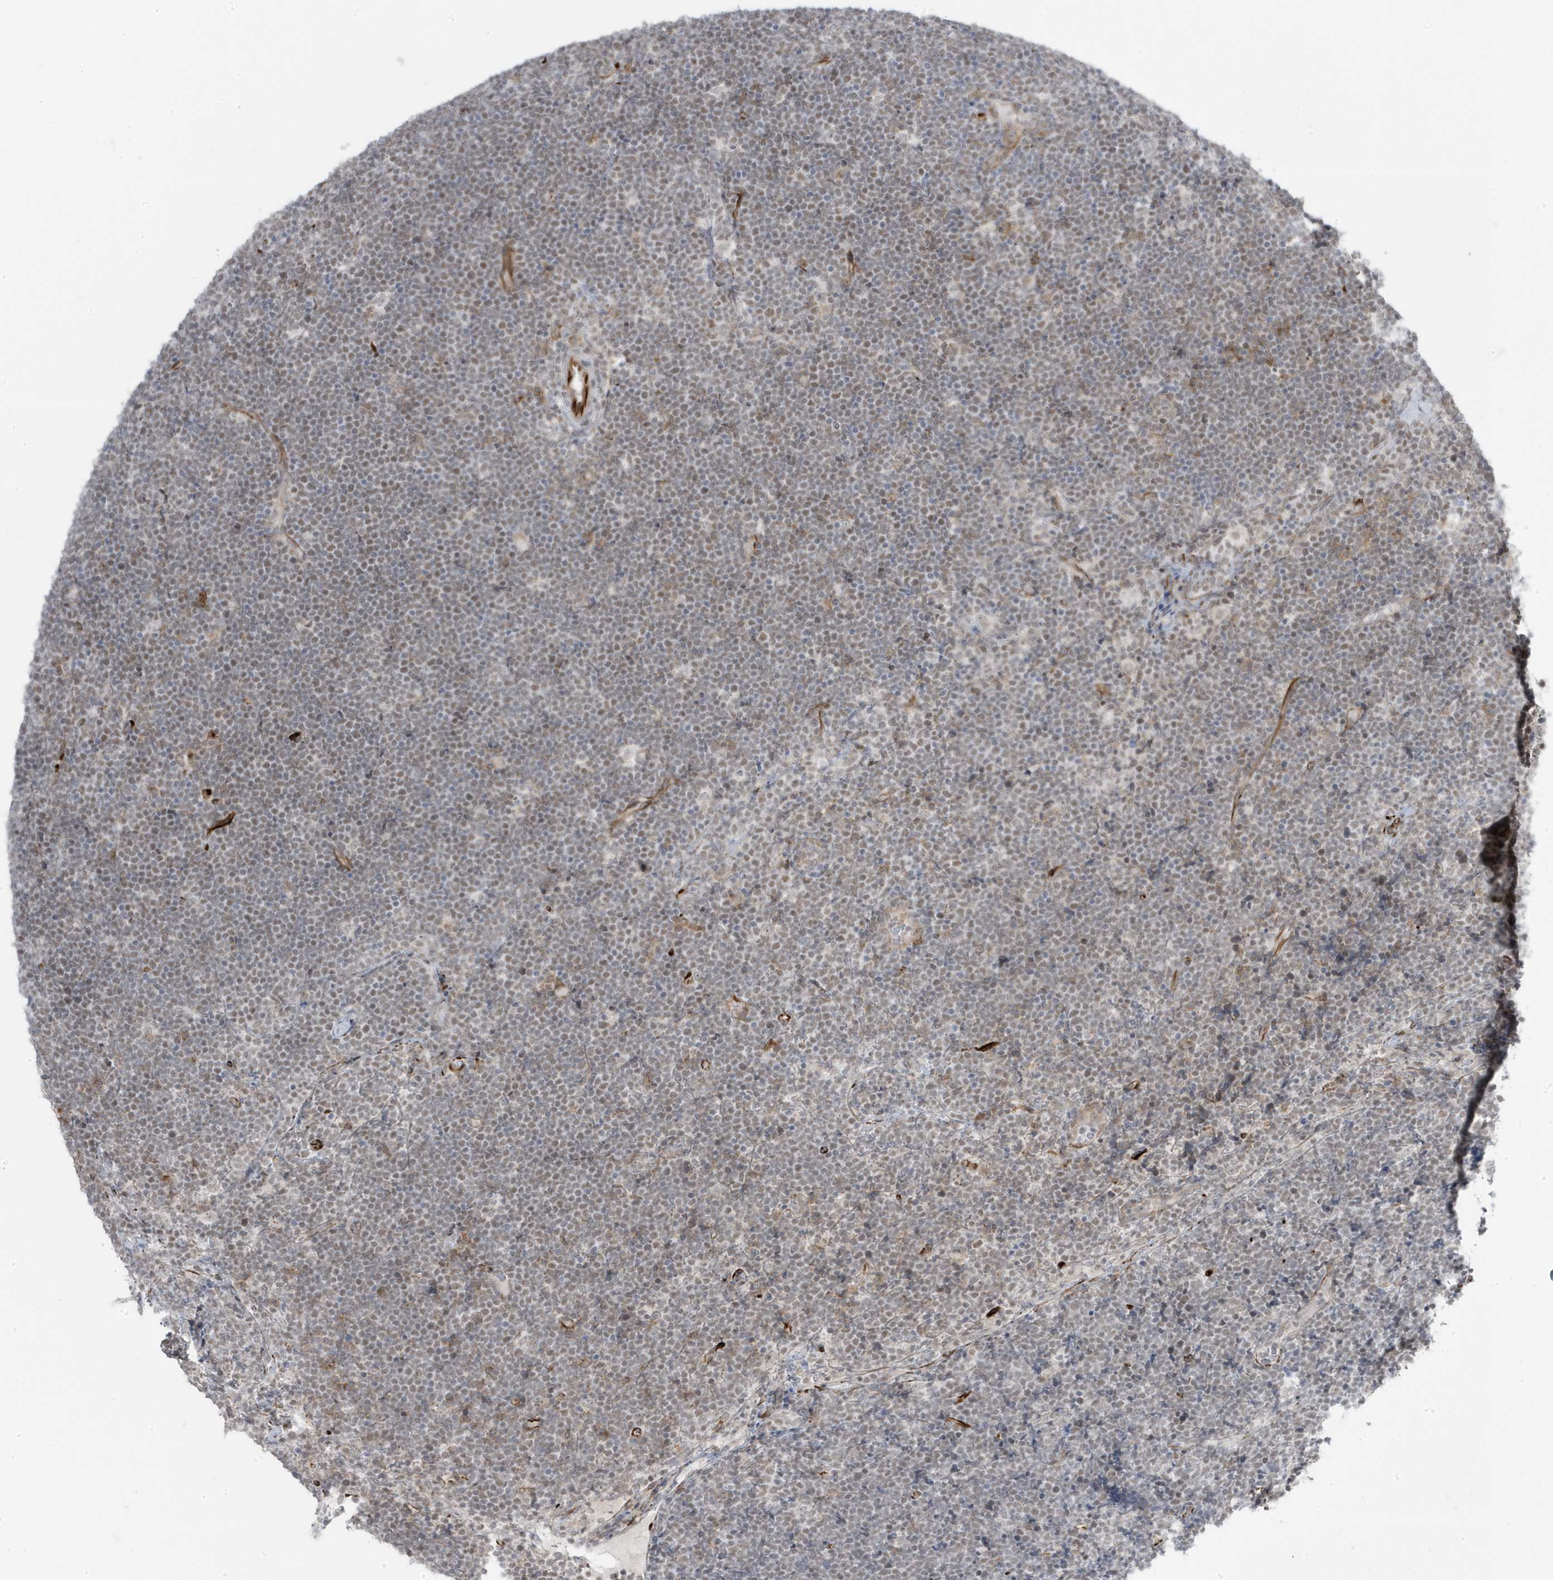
{"staining": {"intensity": "weak", "quantity": "25%-75%", "location": "nuclear"}, "tissue": "lymphoma", "cell_type": "Tumor cells", "image_type": "cancer", "snomed": [{"axis": "morphology", "description": "Malignant lymphoma, non-Hodgkin's type, High grade"}, {"axis": "topography", "description": "Lymph node"}], "caption": "A brown stain labels weak nuclear staining of a protein in lymphoma tumor cells.", "gene": "ADAMTSL3", "patient": {"sex": "male", "age": 13}}